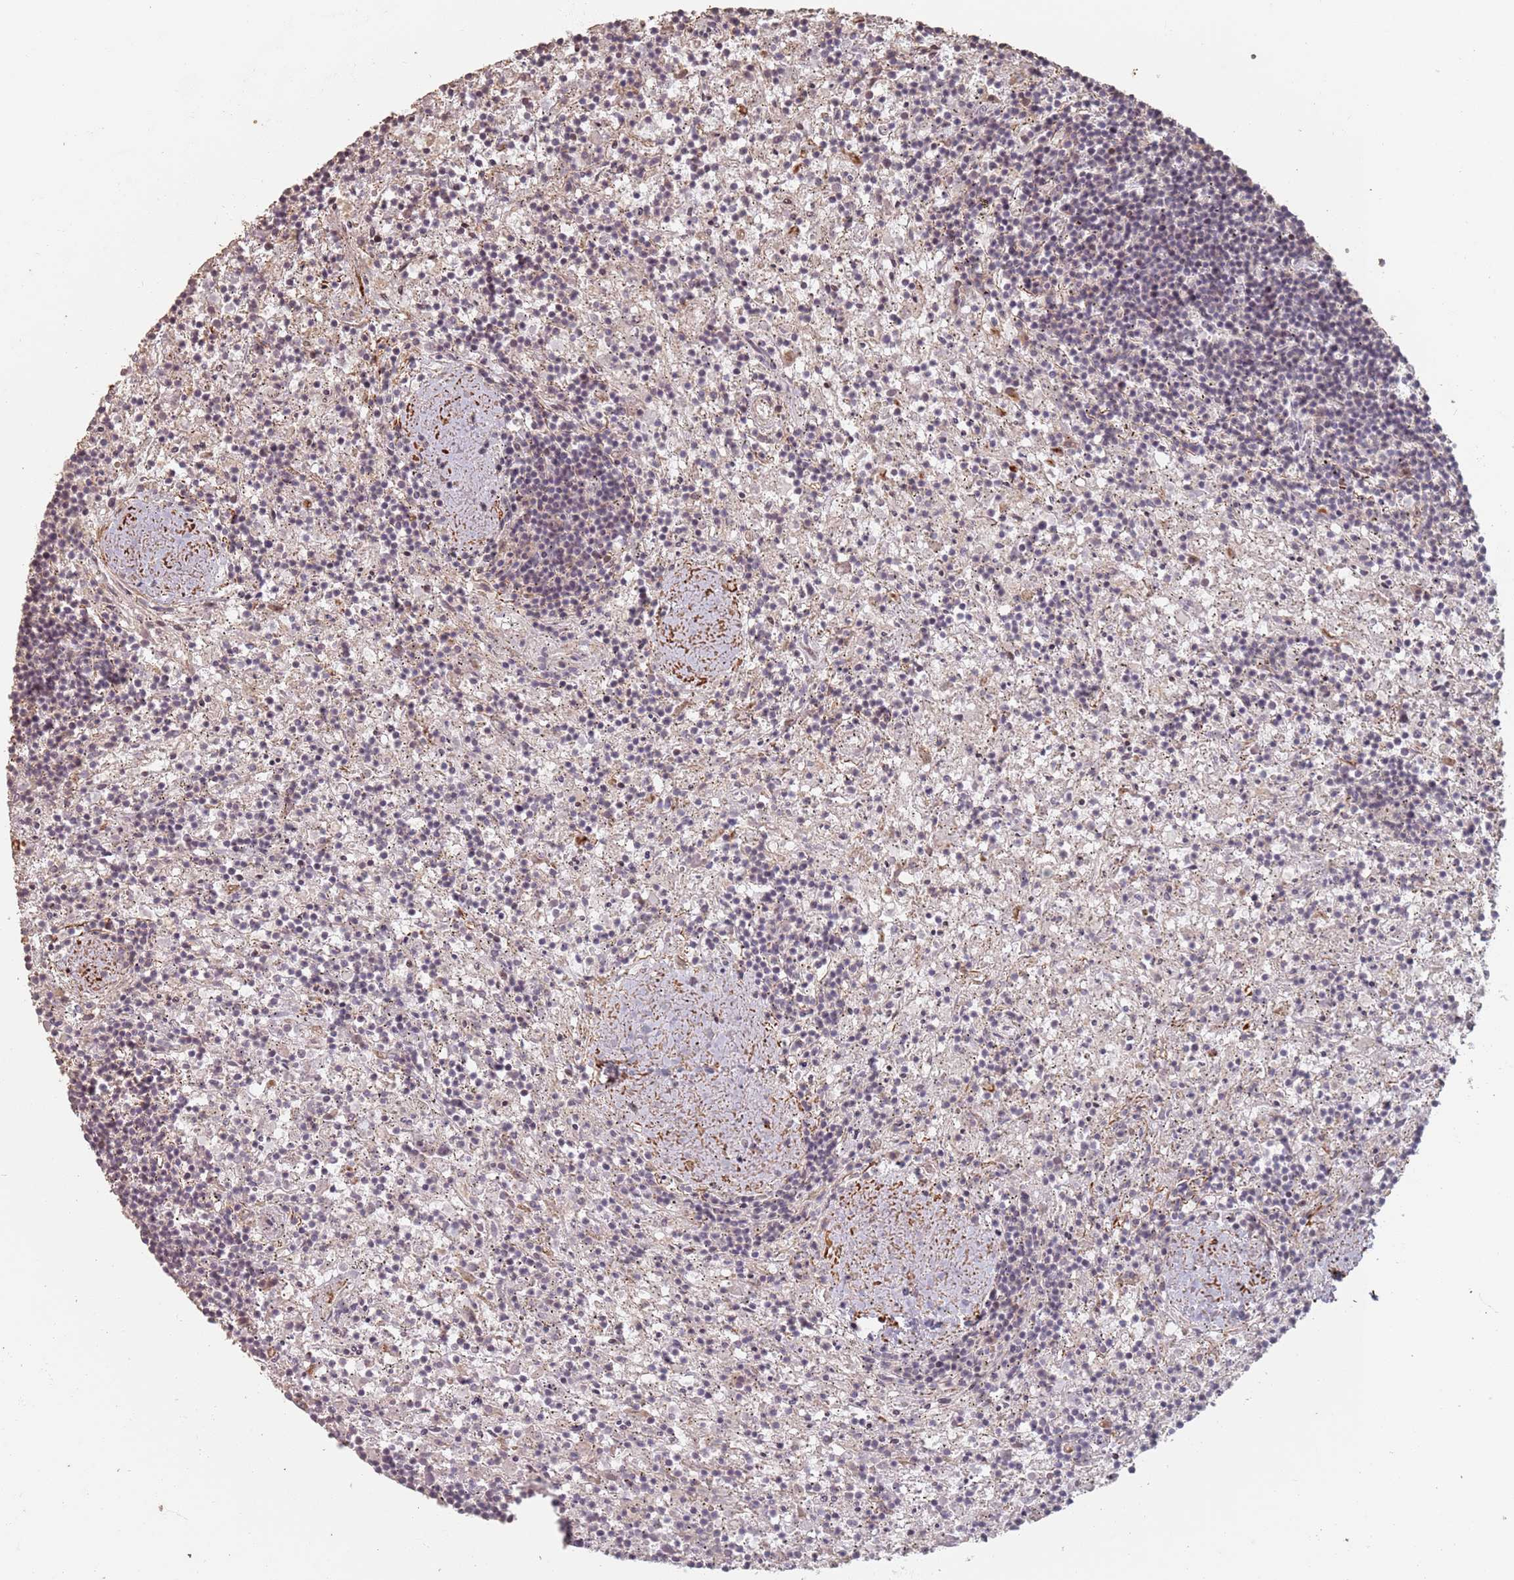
{"staining": {"intensity": "negative", "quantity": "none", "location": "none"}, "tissue": "lymphoma", "cell_type": "Tumor cells", "image_type": "cancer", "snomed": [{"axis": "morphology", "description": "Malignant lymphoma, non-Hodgkin's type, Low grade"}, {"axis": "topography", "description": "Spleen"}], "caption": "A photomicrograph of malignant lymphoma, non-Hodgkin's type (low-grade) stained for a protein displays no brown staining in tumor cells.", "gene": "ADTRP", "patient": {"sex": "male", "age": 76}}